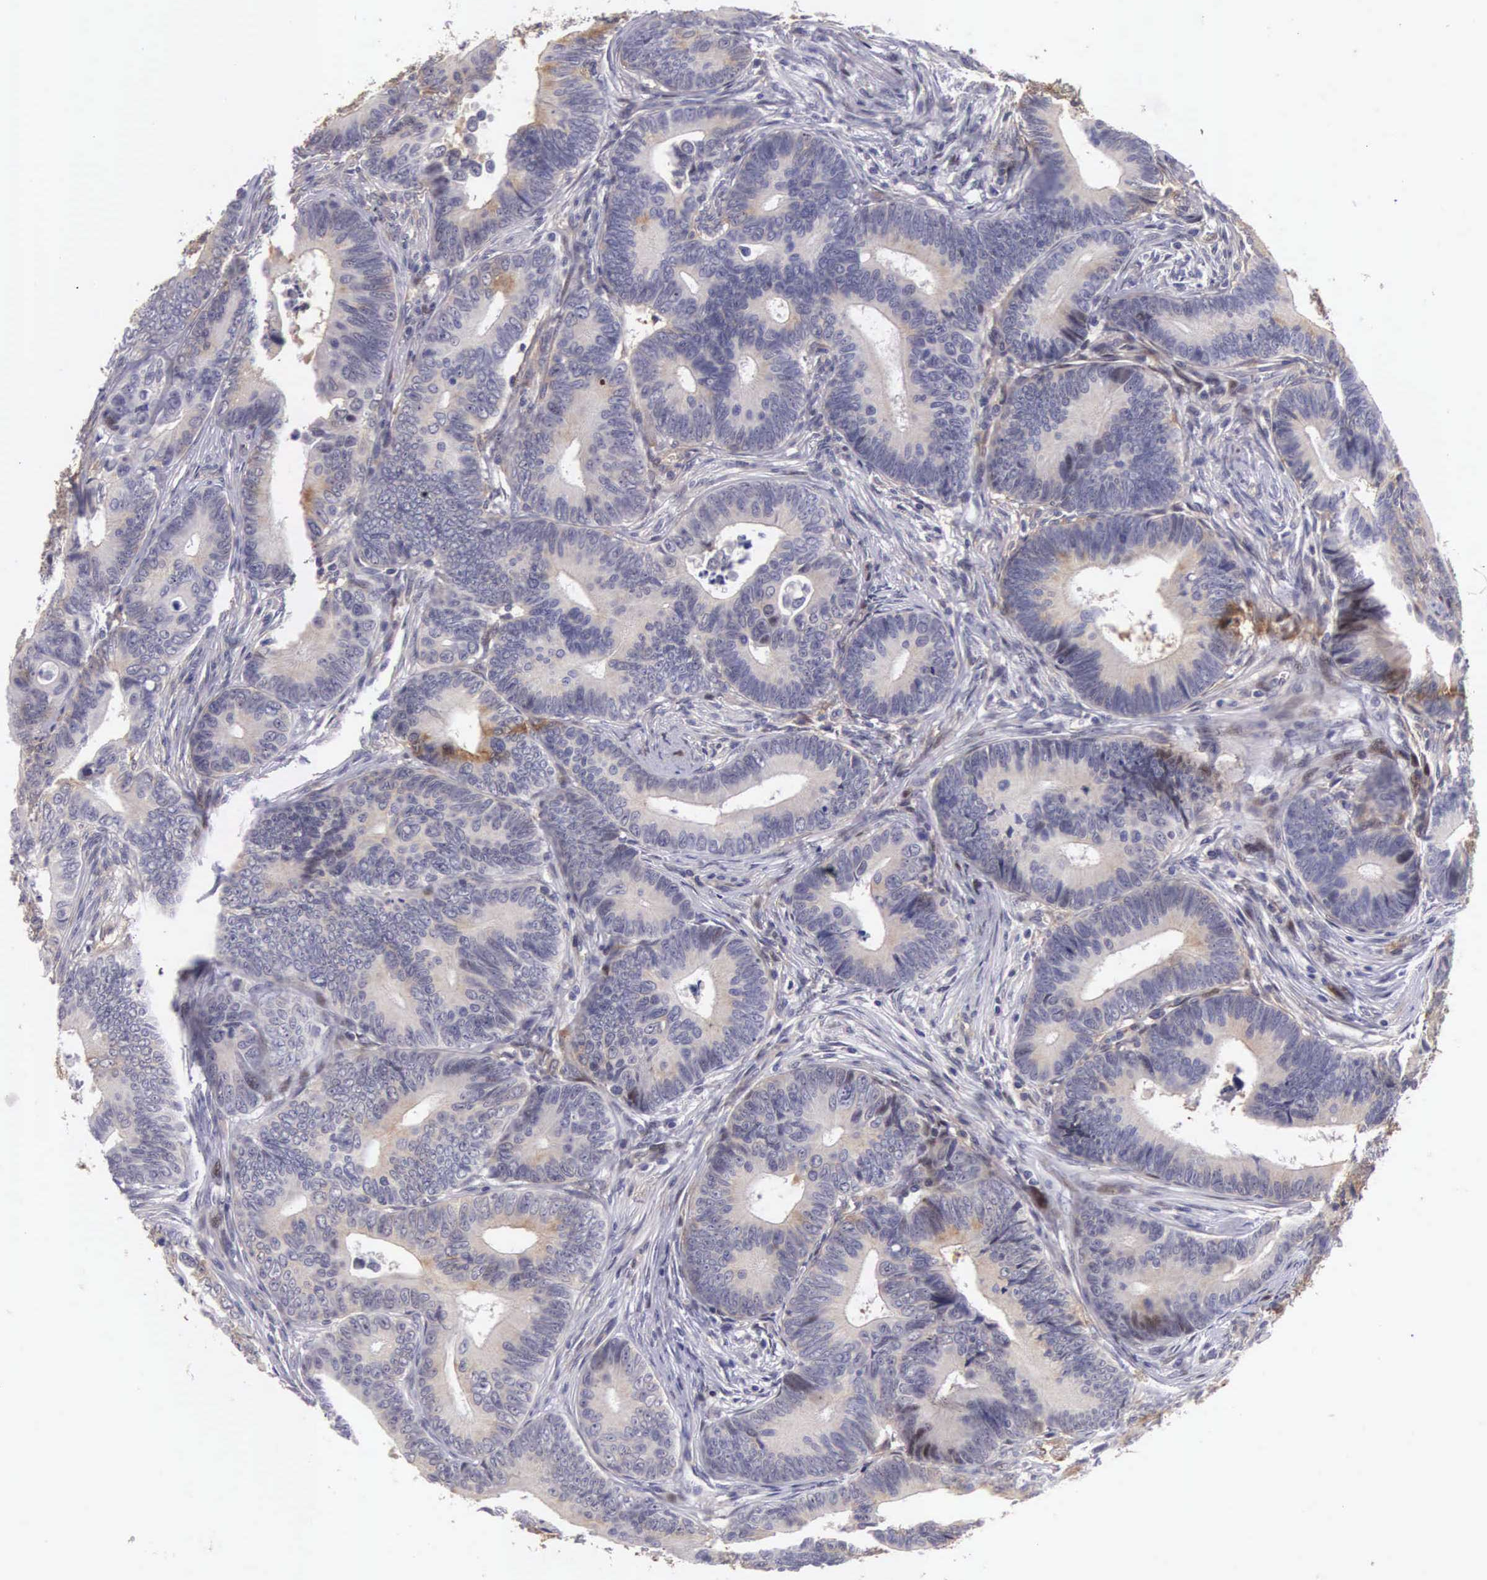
{"staining": {"intensity": "moderate", "quantity": "25%-75%", "location": "nuclear"}, "tissue": "colorectal cancer", "cell_type": "Tumor cells", "image_type": "cancer", "snomed": [{"axis": "morphology", "description": "Adenocarcinoma, NOS"}, {"axis": "topography", "description": "Colon"}], "caption": "High-magnification brightfield microscopy of colorectal cancer (adenocarcinoma) stained with DAB (brown) and counterstained with hematoxylin (blue). tumor cells exhibit moderate nuclear staining is present in approximately25%-75% of cells.", "gene": "EMID1", "patient": {"sex": "female", "age": 78}}